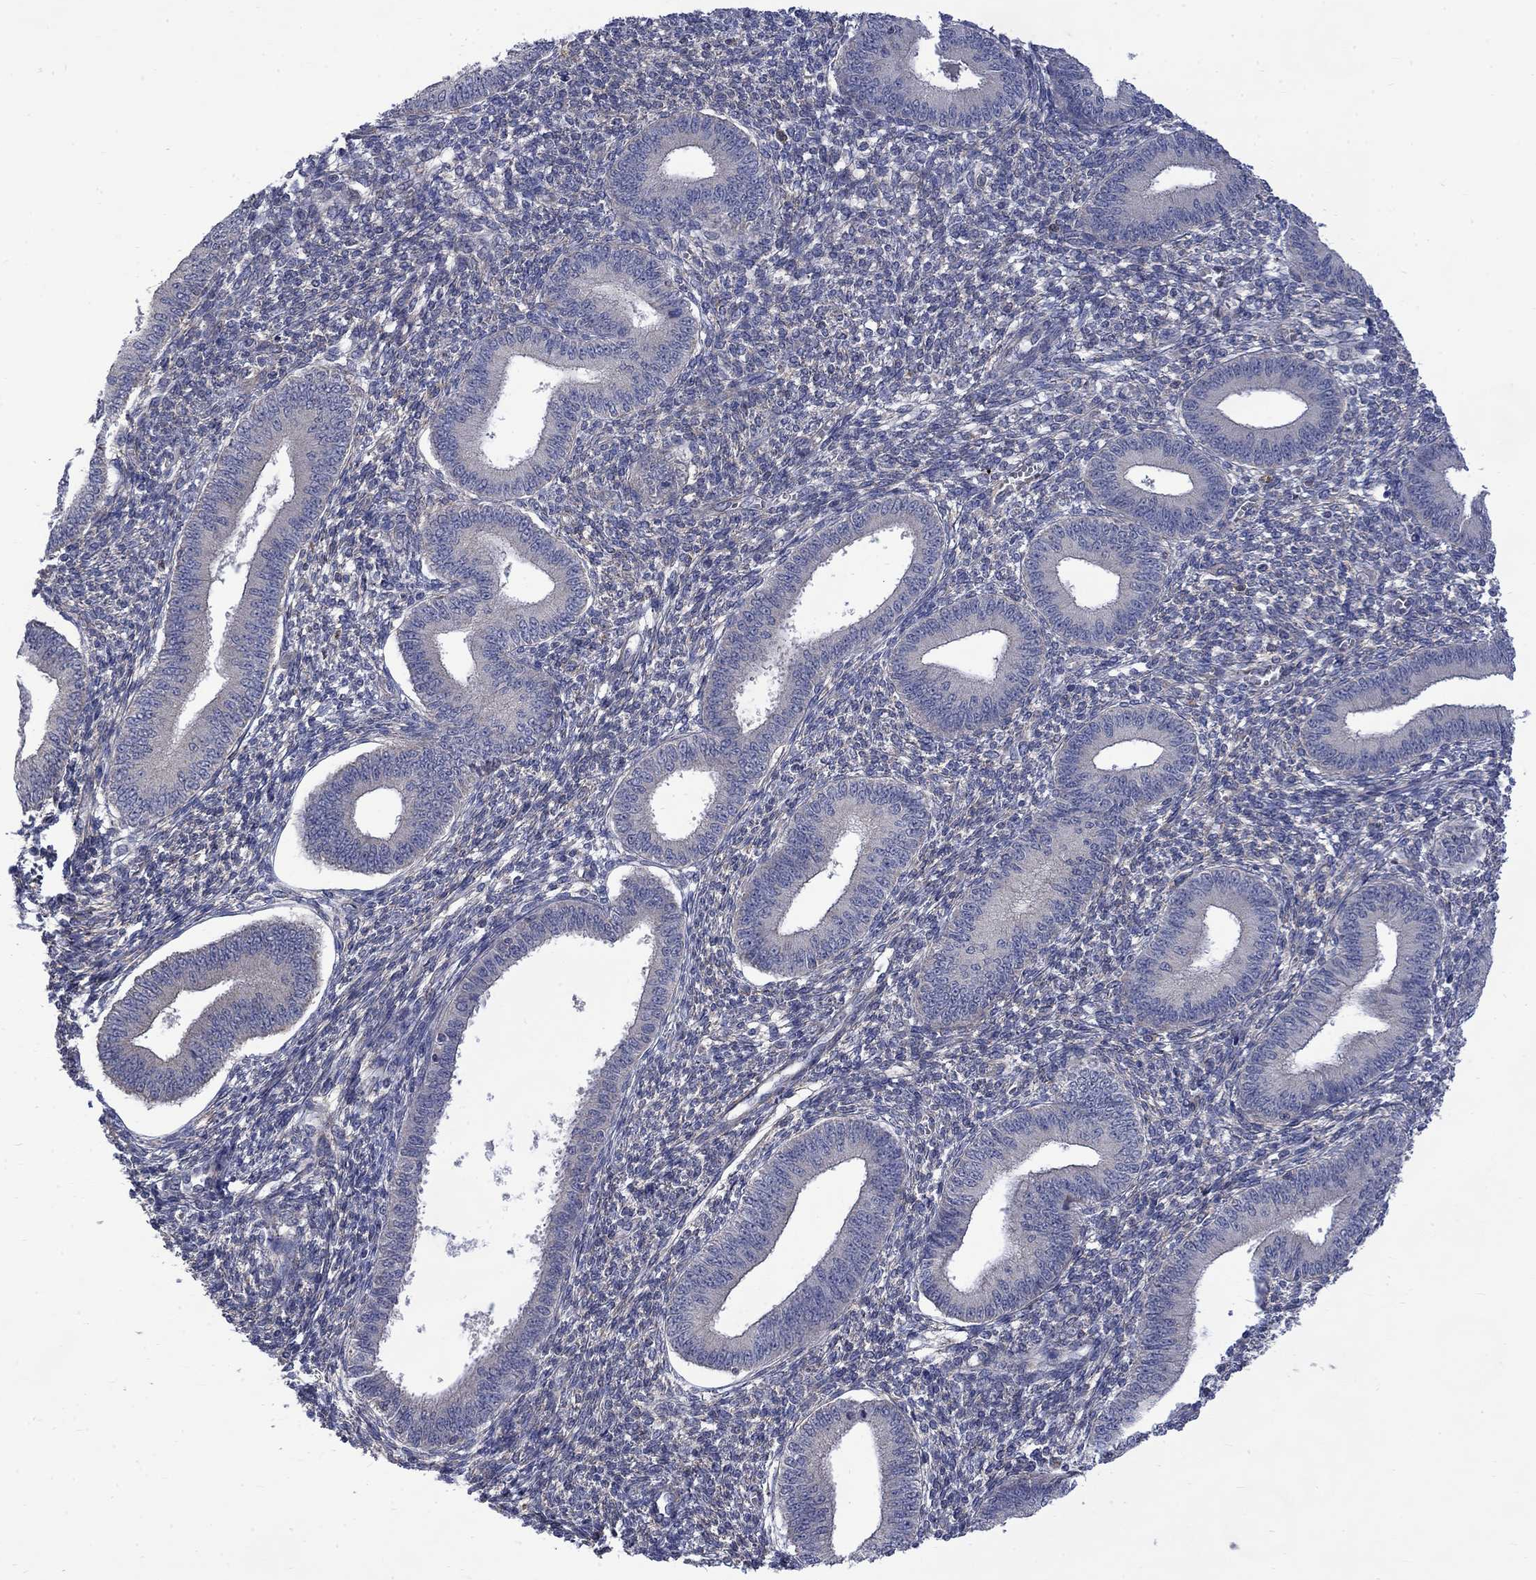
{"staining": {"intensity": "negative", "quantity": "none", "location": "none"}, "tissue": "endometrium", "cell_type": "Cells in endometrial stroma", "image_type": "normal", "snomed": [{"axis": "morphology", "description": "Normal tissue, NOS"}, {"axis": "topography", "description": "Endometrium"}], "caption": "Endometrium was stained to show a protein in brown. There is no significant expression in cells in endometrial stroma.", "gene": "HSPA12A", "patient": {"sex": "female", "age": 42}}